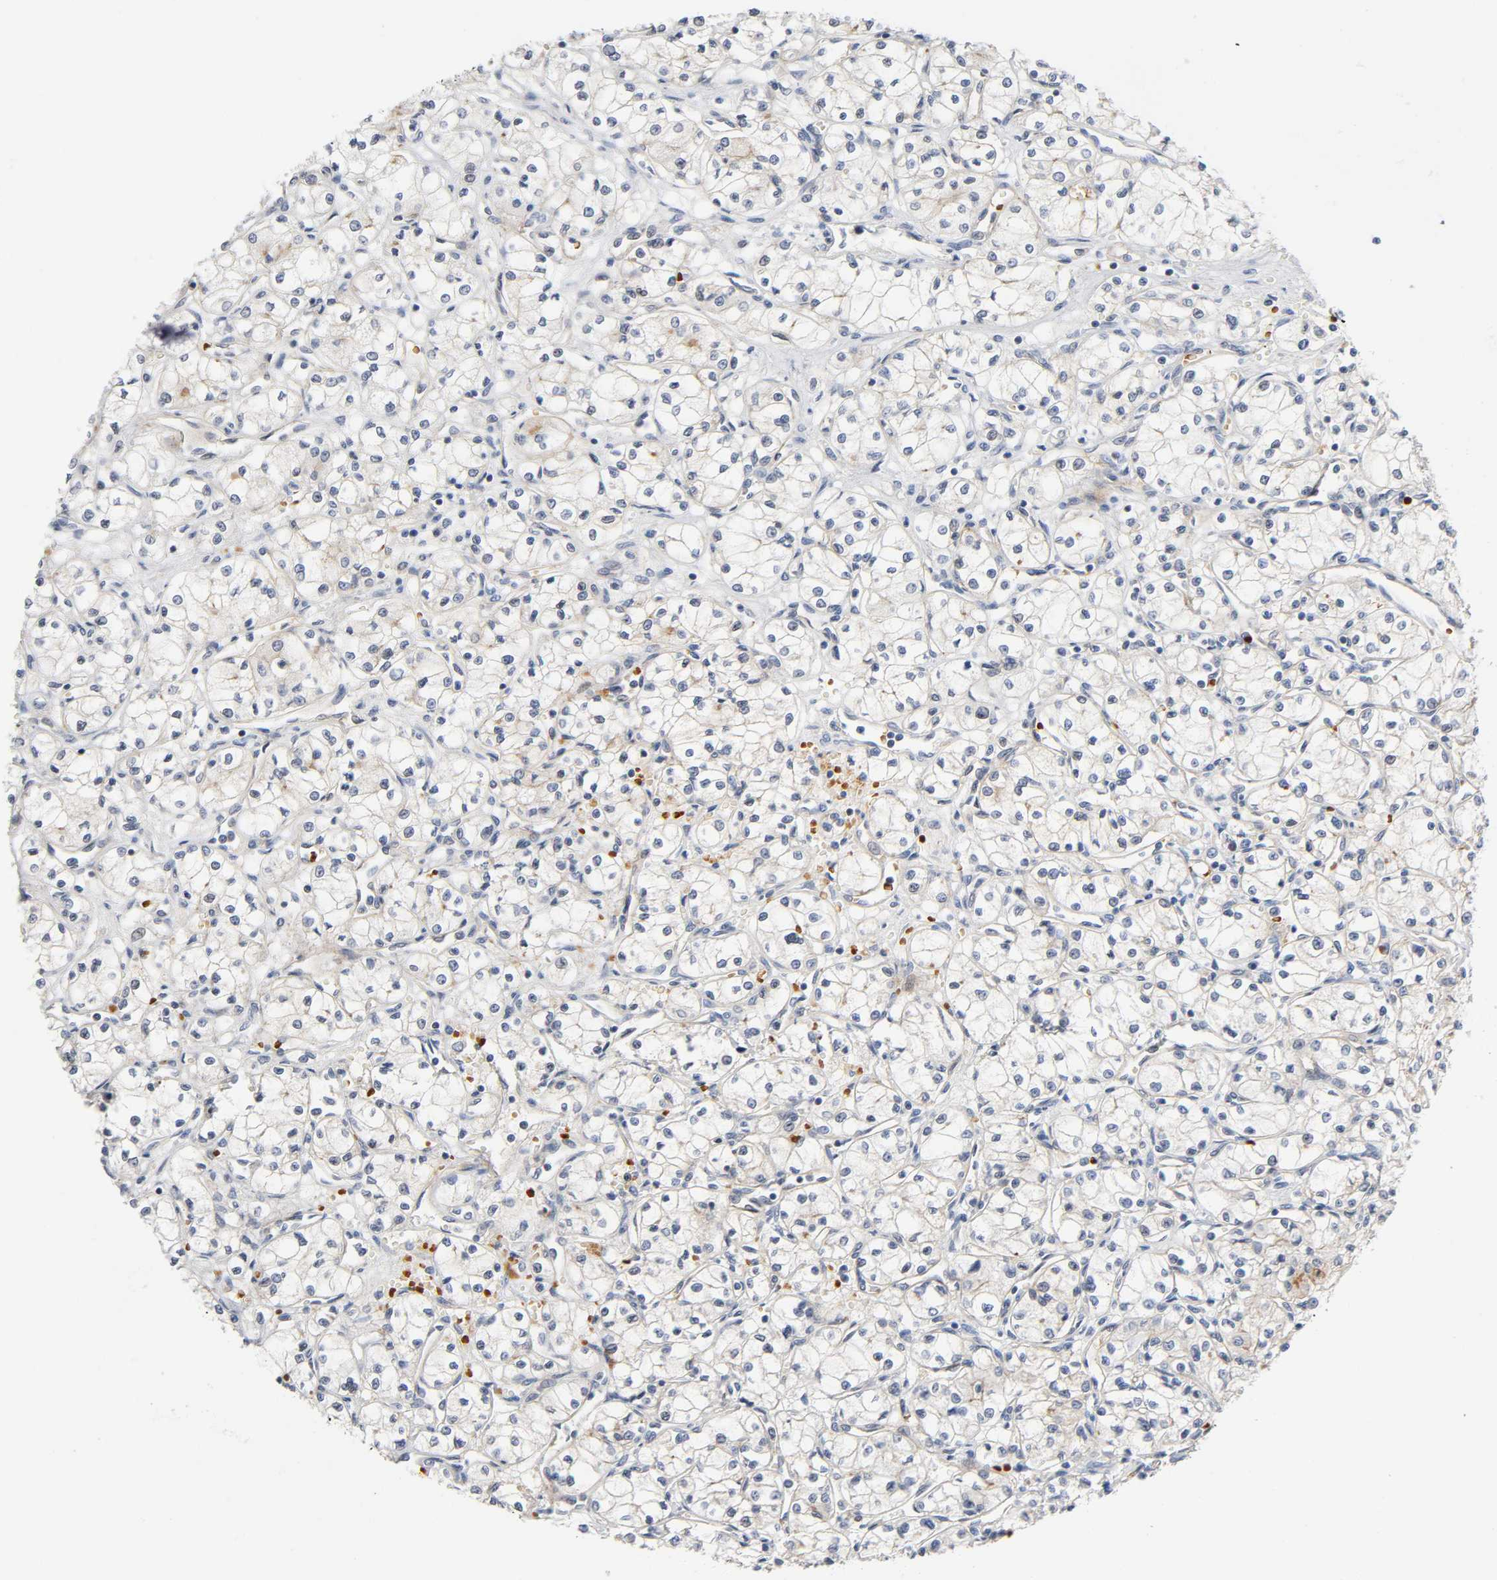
{"staining": {"intensity": "negative", "quantity": "none", "location": "none"}, "tissue": "renal cancer", "cell_type": "Tumor cells", "image_type": "cancer", "snomed": [{"axis": "morphology", "description": "Normal tissue, NOS"}, {"axis": "morphology", "description": "Adenocarcinoma, NOS"}, {"axis": "topography", "description": "Kidney"}], "caption": "High magnification brightfield microscopy of renal cancer (adenocarcinoma) stained with DAB (brown) and counterstained with hematoxylin (blue): tumor cells show no significant expression.", "gene": "CD2AP", "patient": {"sex": "male", "age": 59}}